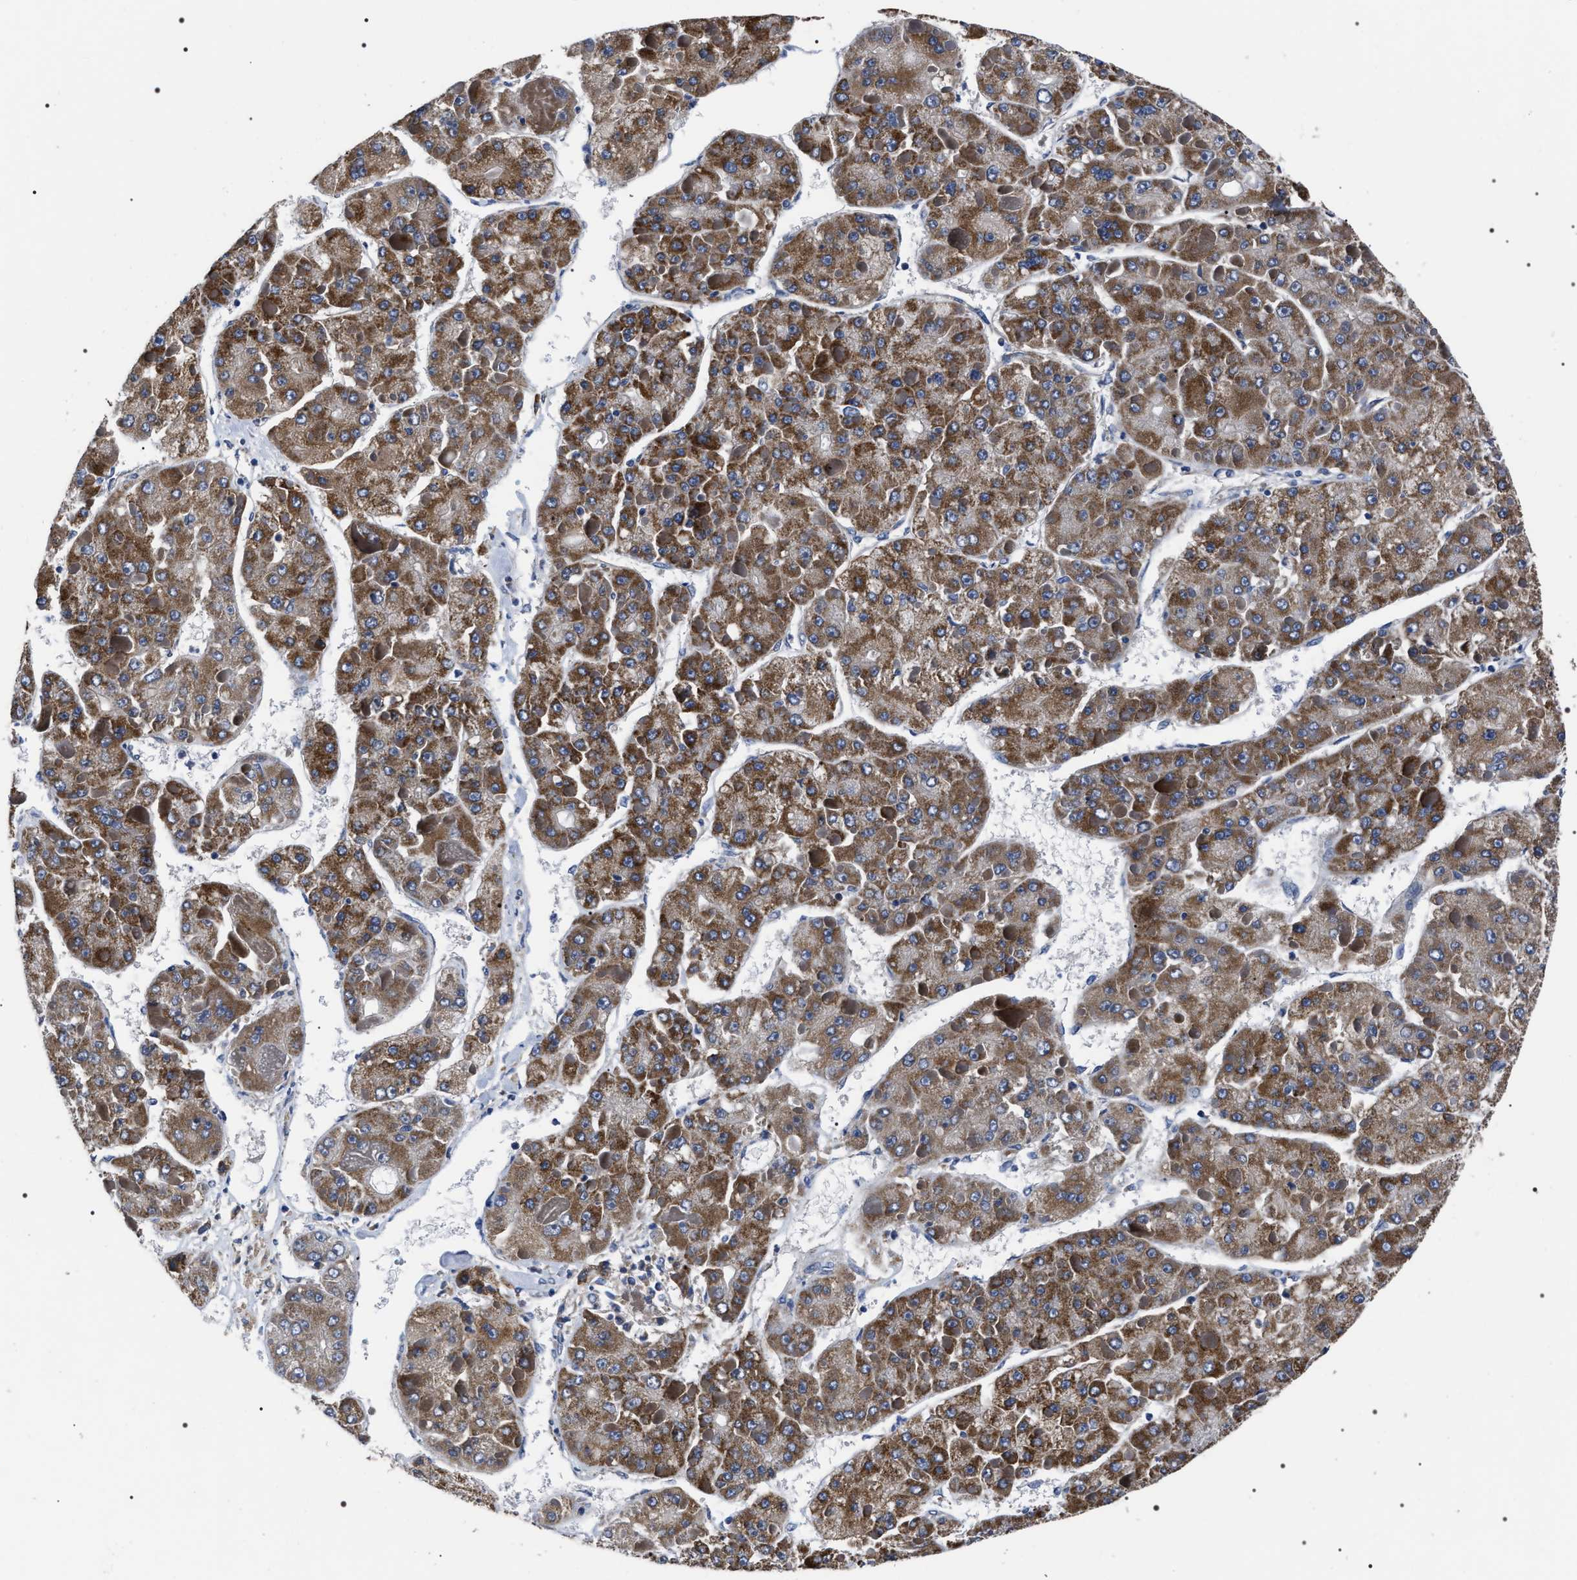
{"staining": {"intensity": "moderate", "quantity": ">75%", "location": "cytoplasmic/membranous"}, "tissue": "liver cancer", "cell_type": "Tumor cells", "image_type": "cancer", "snomed": [{"axis": "morphology", "description": "Carcinoma, Hepatocellular, NOS"}, {"axis": "topography", "description": "Liver"}], "caption": "A brown stain shows moderate cytoplasmic/membranous staining of a protein in liver cancer (hepatocellular carcinoma) tumor cells.", "gene": "MIS18A", "patient": {"sex": "female", "age": 73}}